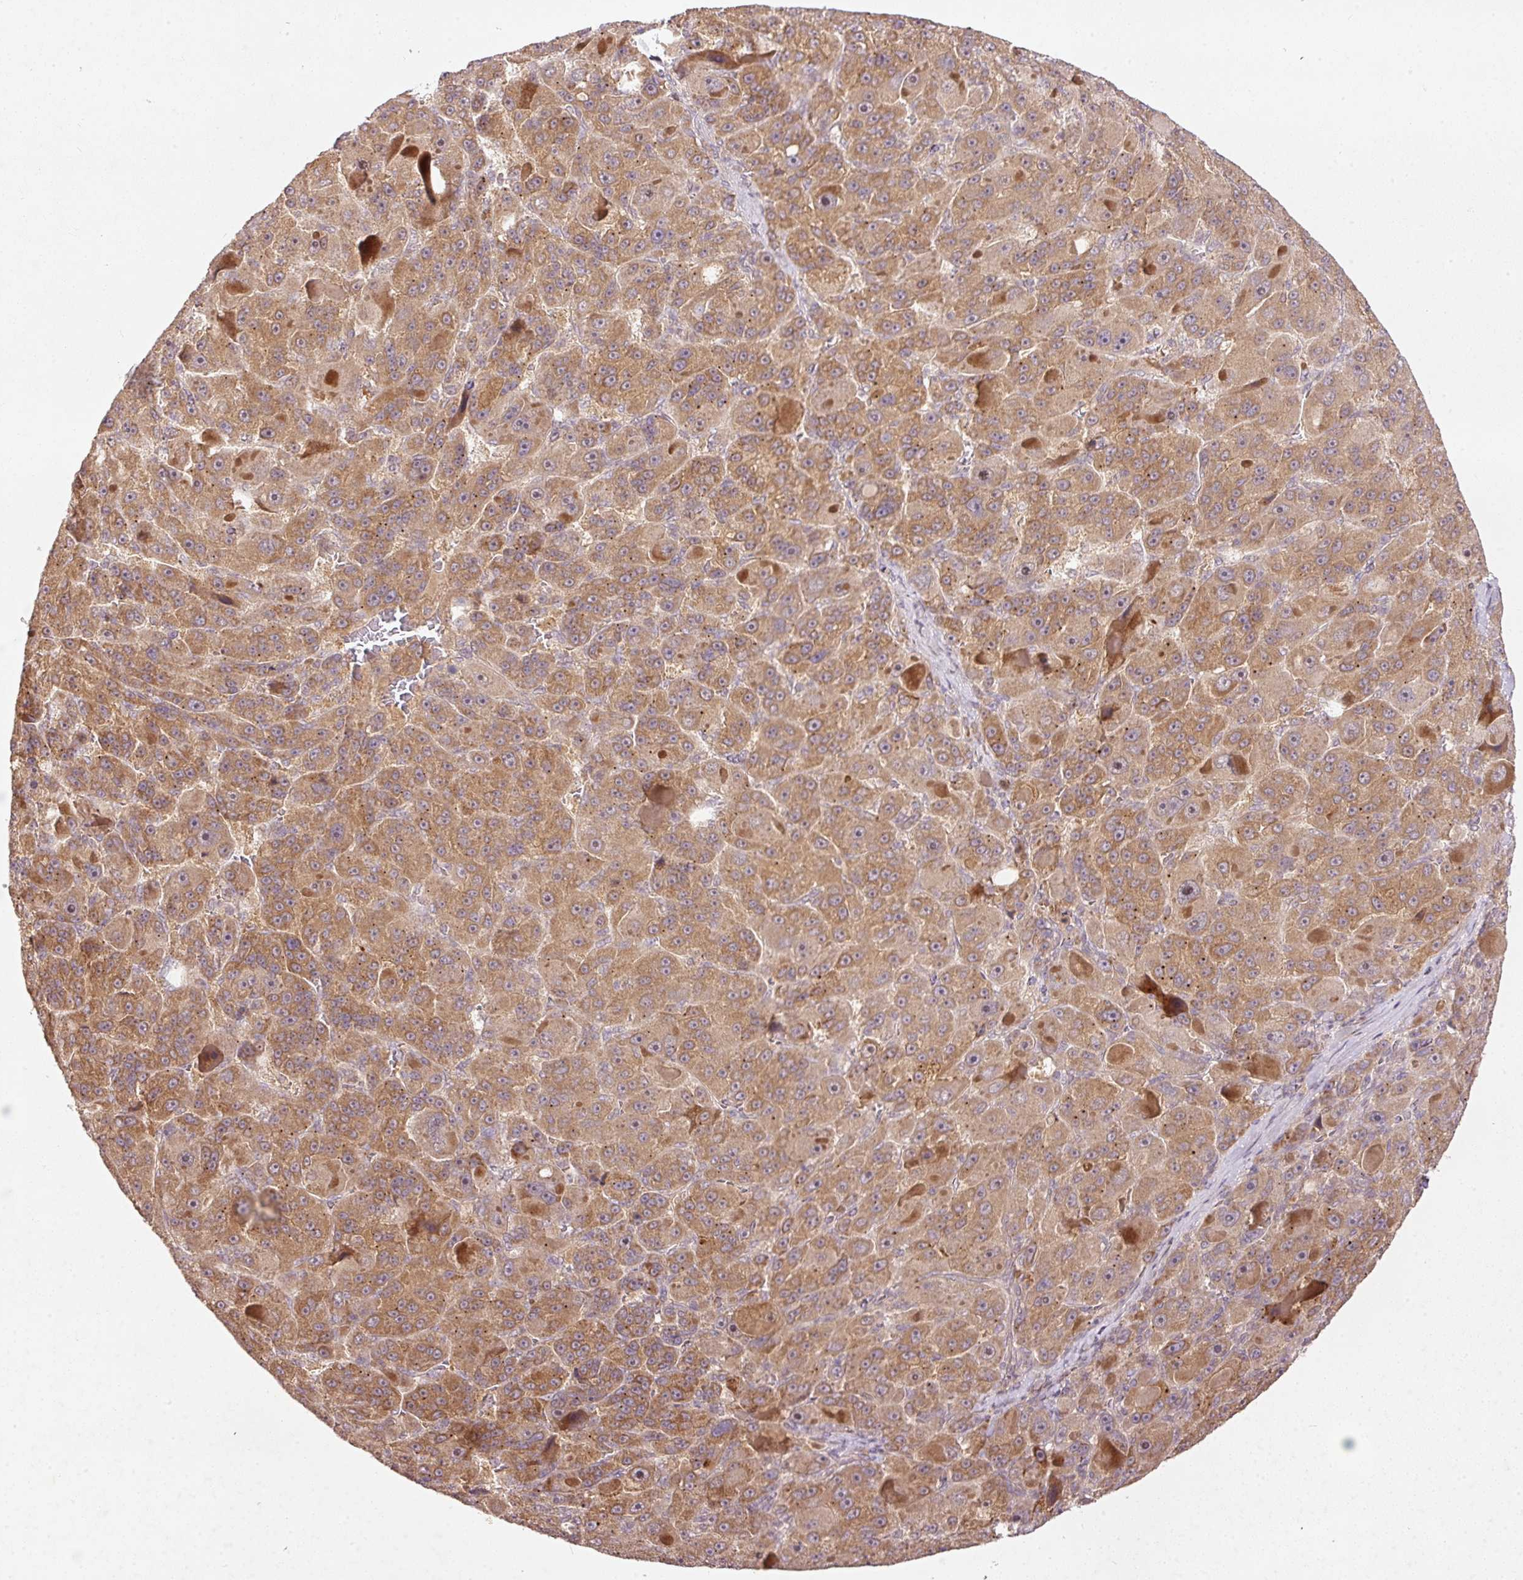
{"staining": {"intensity": "moderate", "quantity": ">75%", "location": "cytoplasmic/membranous,nuclear"}, "tissue": "liver cancer", "cell_type": "Tumor cells", "image_type": "cancer", "snomed": [{"axis": "morphology", "description": "Carcinoma, Hepatocellular, NOS"}, {"axis": "topography", "description": "Liver"}], "caption": "A medium amount of moderate cytoplasmic/membranous and nuclear staining is appreciated in approximately >75% of tumor cells in liver cancer tissue.", "gene": "PCDHB1", "patient": {"sex": "male", "age": 76}}